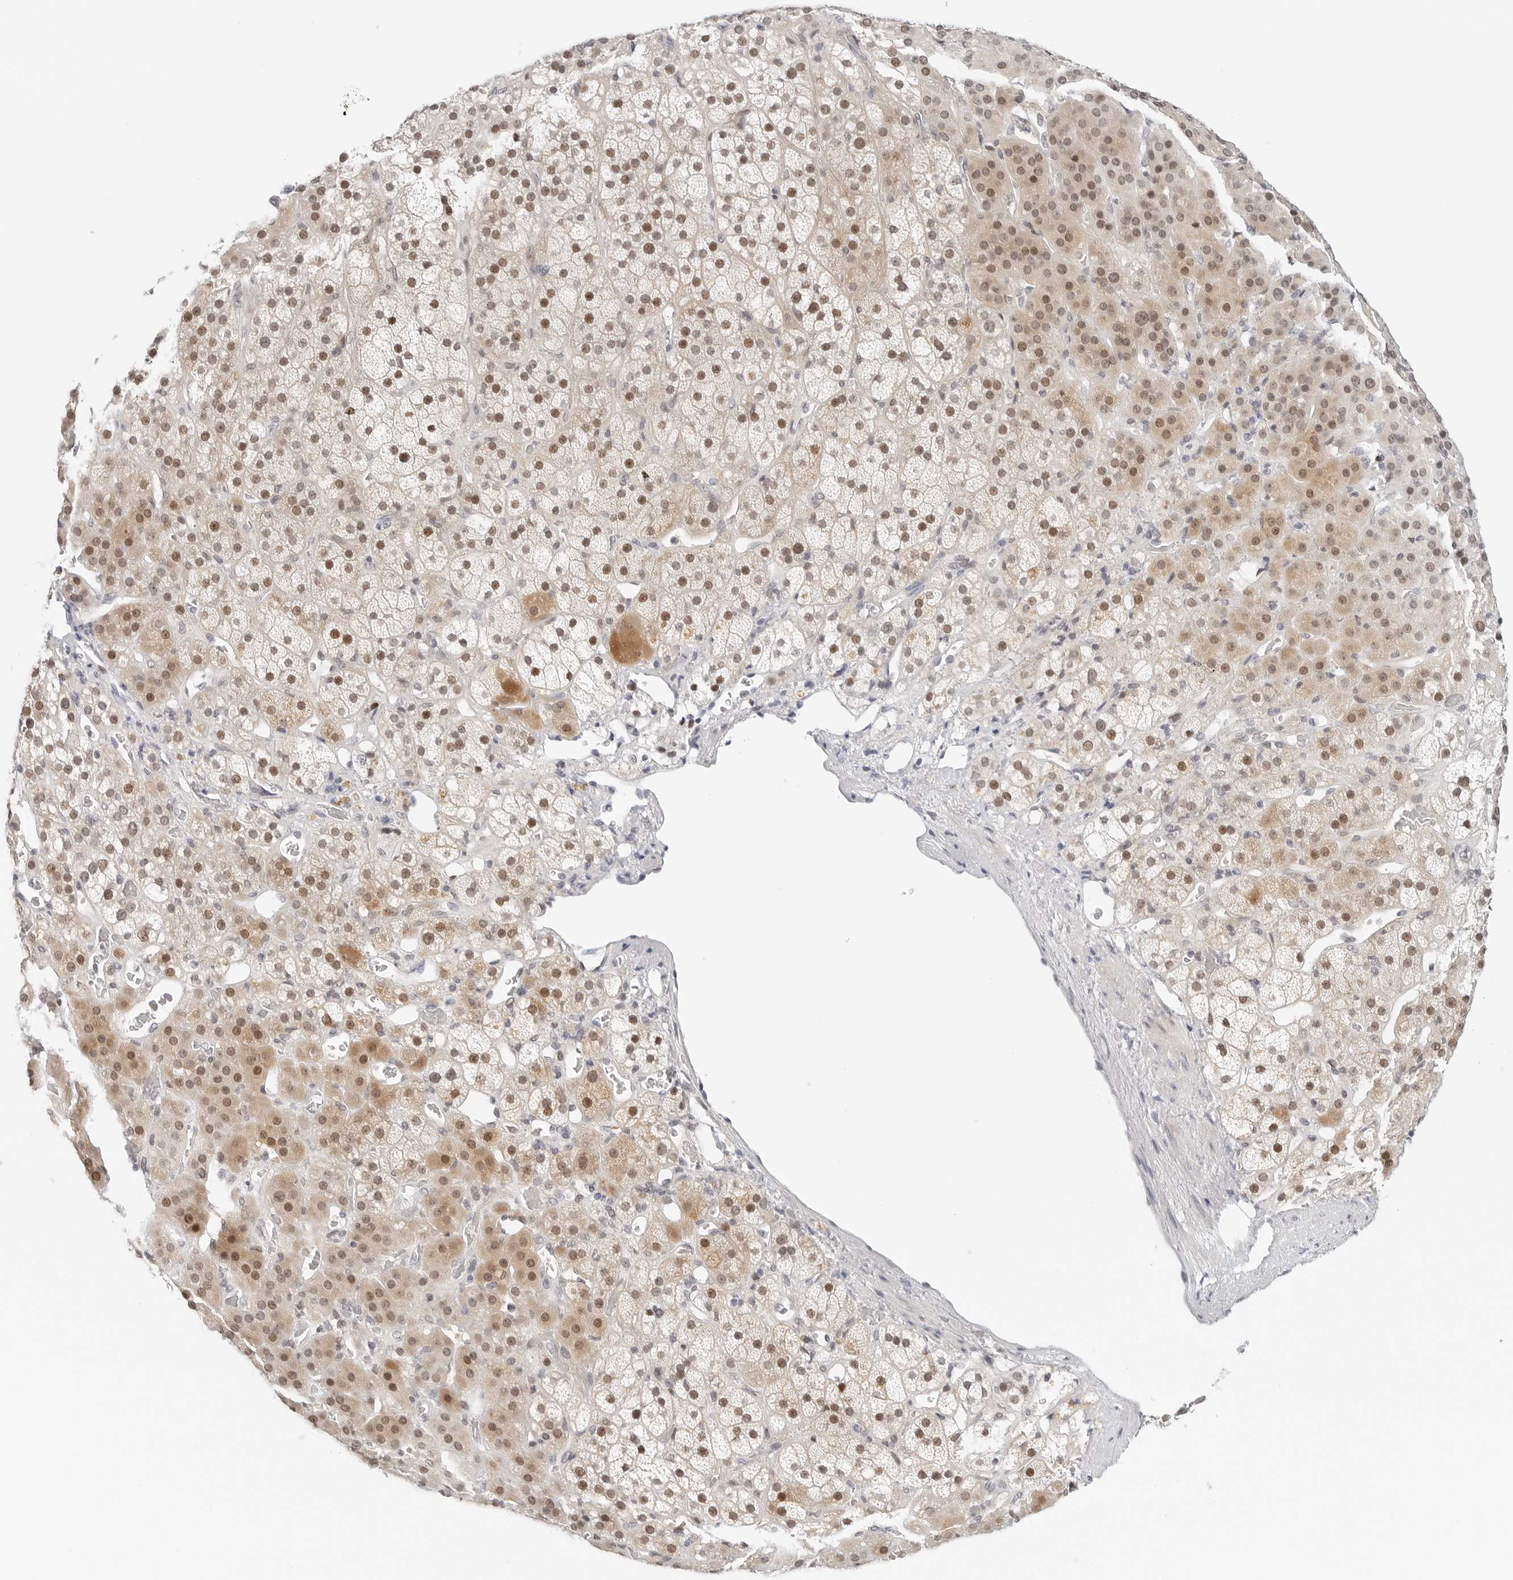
{"staining": {"intensity": "moderate", "quantity": ">75%", "location": "cytoplasmic/membranous,nuclear"}, "tissue": "adrenal gland", "cell_type": "Glandular cells", "image_type": "normal", "snomed": [{"axis": "morphology", "description": "Normal tissue, NOS"}, {"axis": "topography", "description": "Adrenal gland"}], "caption": "The photomicrograph exhibits a brown stain indicating the presence of a protein in the cytoplasmic/membranous,nuclear of glandular cells in adrenal gland. (Stains: DAB in brown, nuclei in blue, Microscopy: brightfield microscopy at high magnification).", "gene": "TSEN2", "patient": {"sex": "male", "age": 57}}